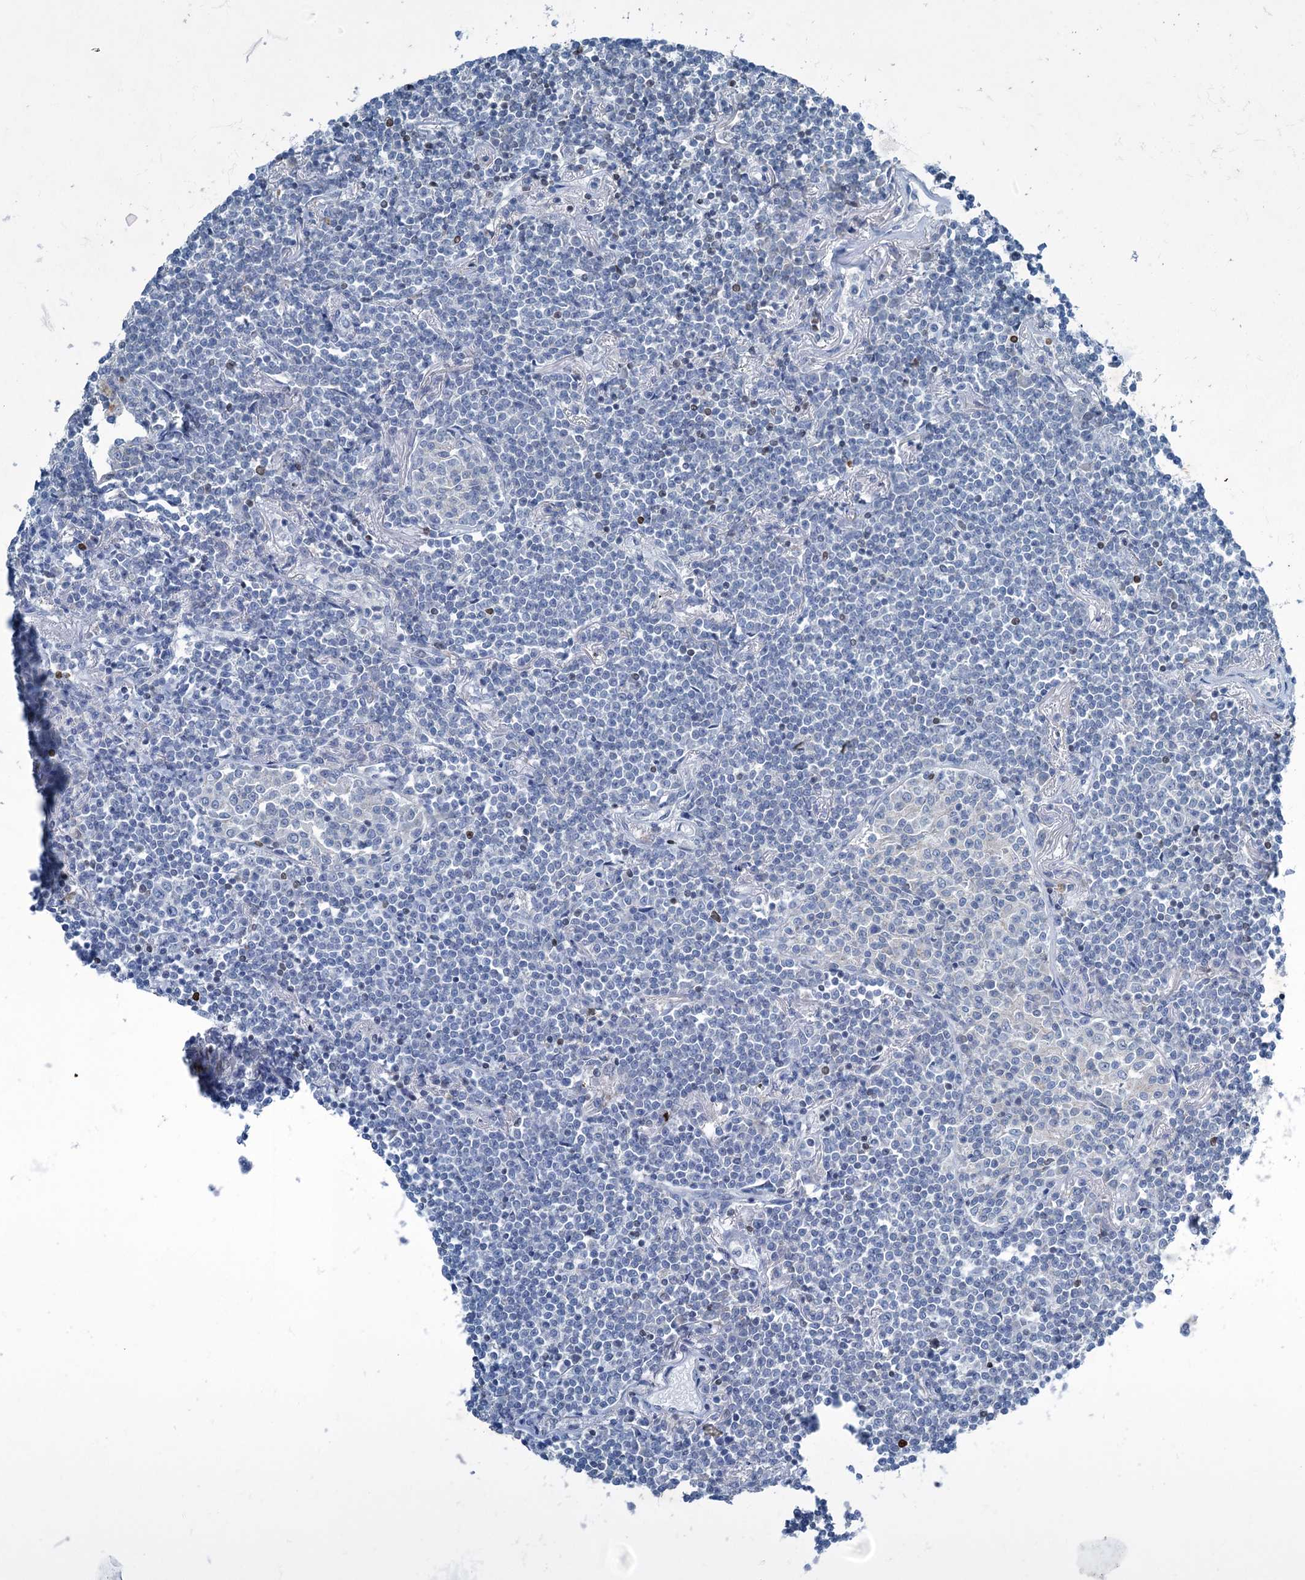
{"staining": {"intensity": "negative", "quantity": "none", "location": "none"}, "tissue": "lymphoma", "cell_type": "Tumor cells", "image_type": "cancer", "snomed": [{"axis": "morphology", "description": "Malignant lymphoma, non-Hodgkin's type, Low grade"}, {"axis": "topography", "description": "Lung"}], "caption": "Immunohistochemistry (IHC) image of neoplastic tissue: lymphoma stained with DAB displays no significant protein positivity in tumor cells.", "gene": "ELP4", "patient": {"sex": "female", "age": 71}}